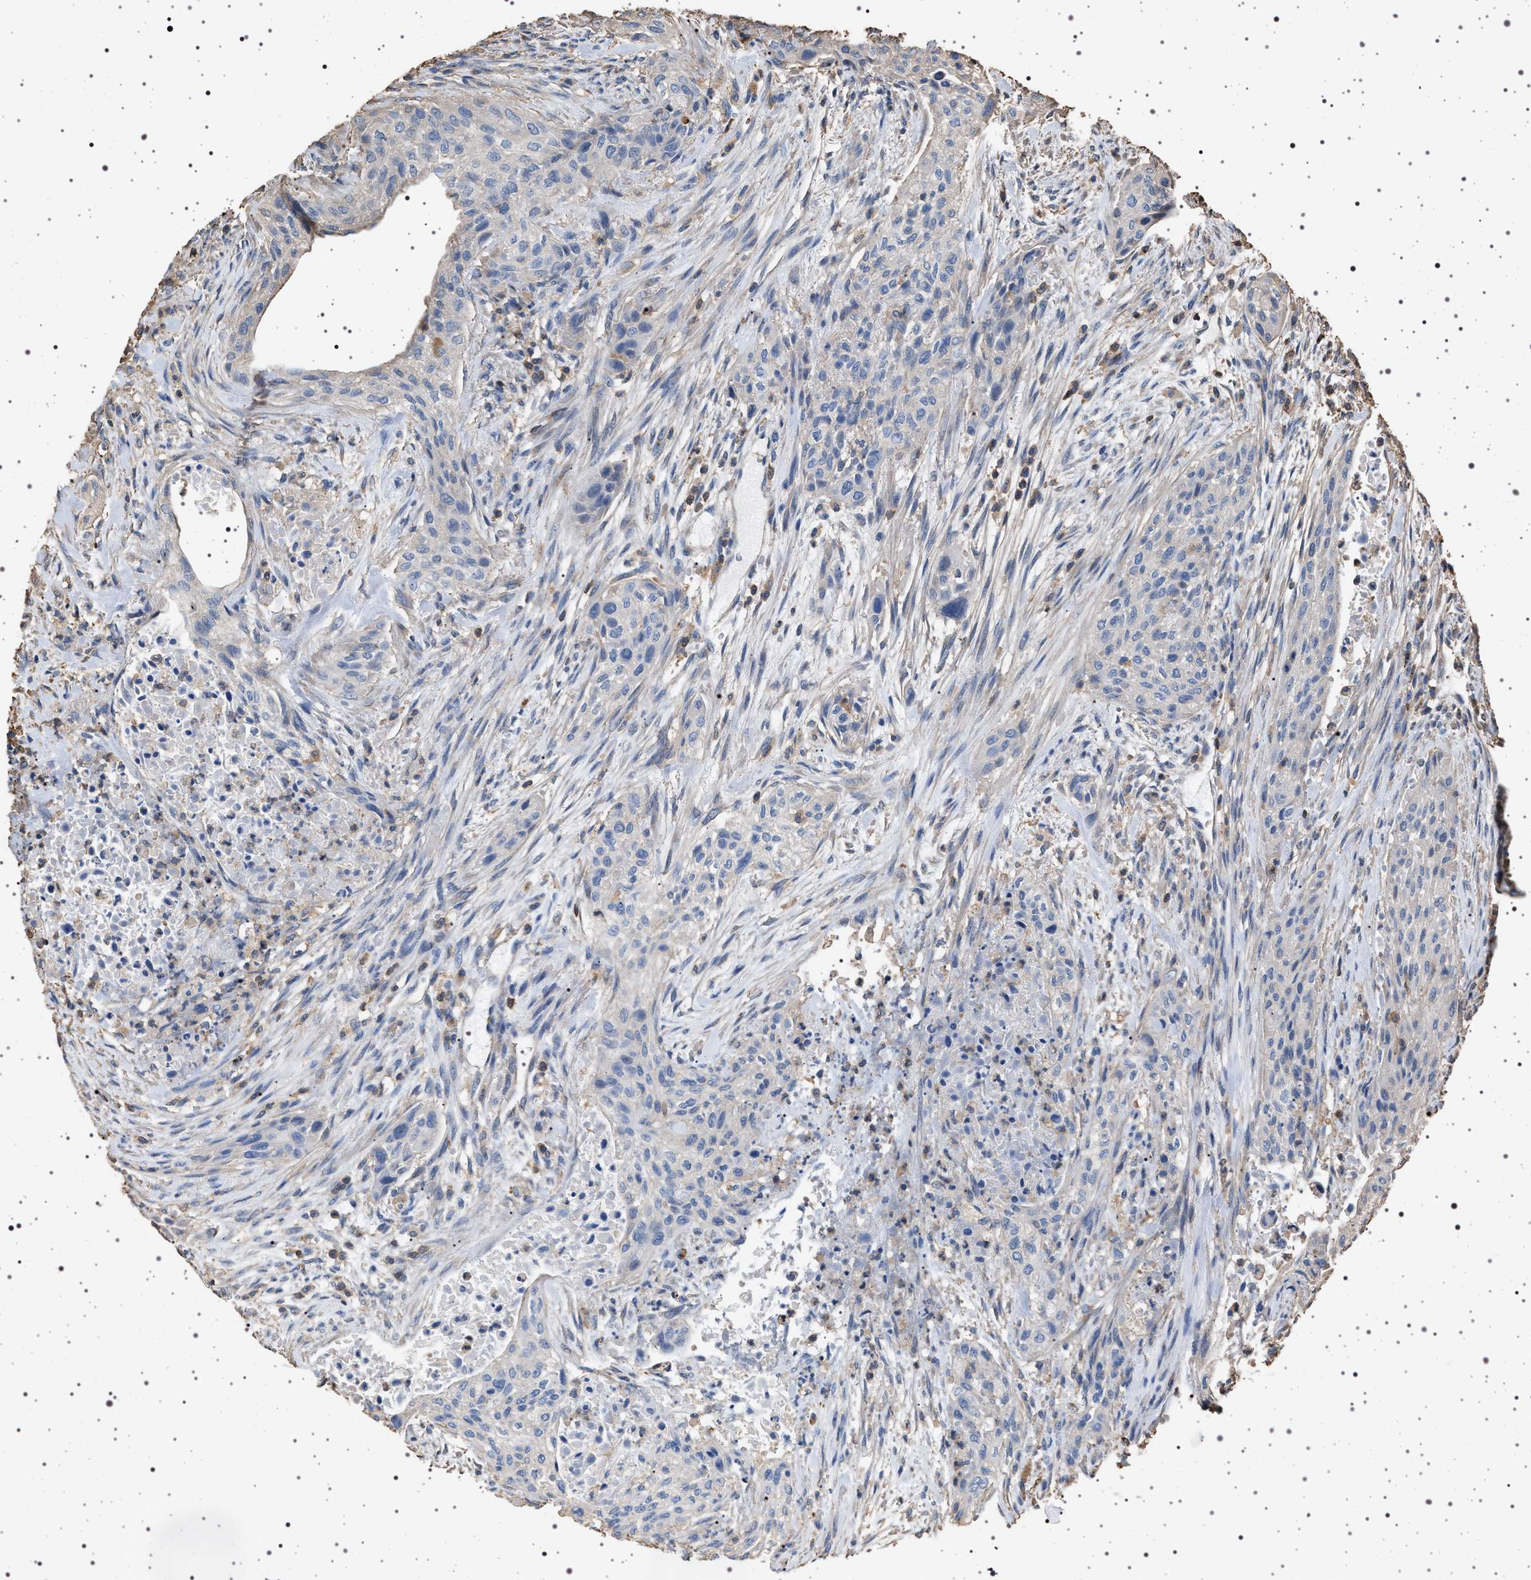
{"staining": {"intensity": "negative", "quantity": "none", "location": "none"}, "tissue": "urothelial cancer", "cell_type": "Tumor cells", "image_type": "cancer", "snomed": [{"axis": "morphology", "description": "Urothelial carcinoma, Low grade"}, {"axis": "morphology", "description": "Urothelial carcinoma, High grade"}, {"axis": "topography", "description": "Urinary bladder"}], "caption": "High power microscopy histopathology image of an immunohistochemistry (IHC) photomicrograph of urothelial carcinoma (low-grade), revealing no significant expression in tumor cells. (Stains: DAB immunohistochemistry (IHC) with hematoxylin counter stain, Microscopy: brightfield microscopy at high magnification).", "gene": "SMAP2", "patient": {"sex": "male", "age": 35}}